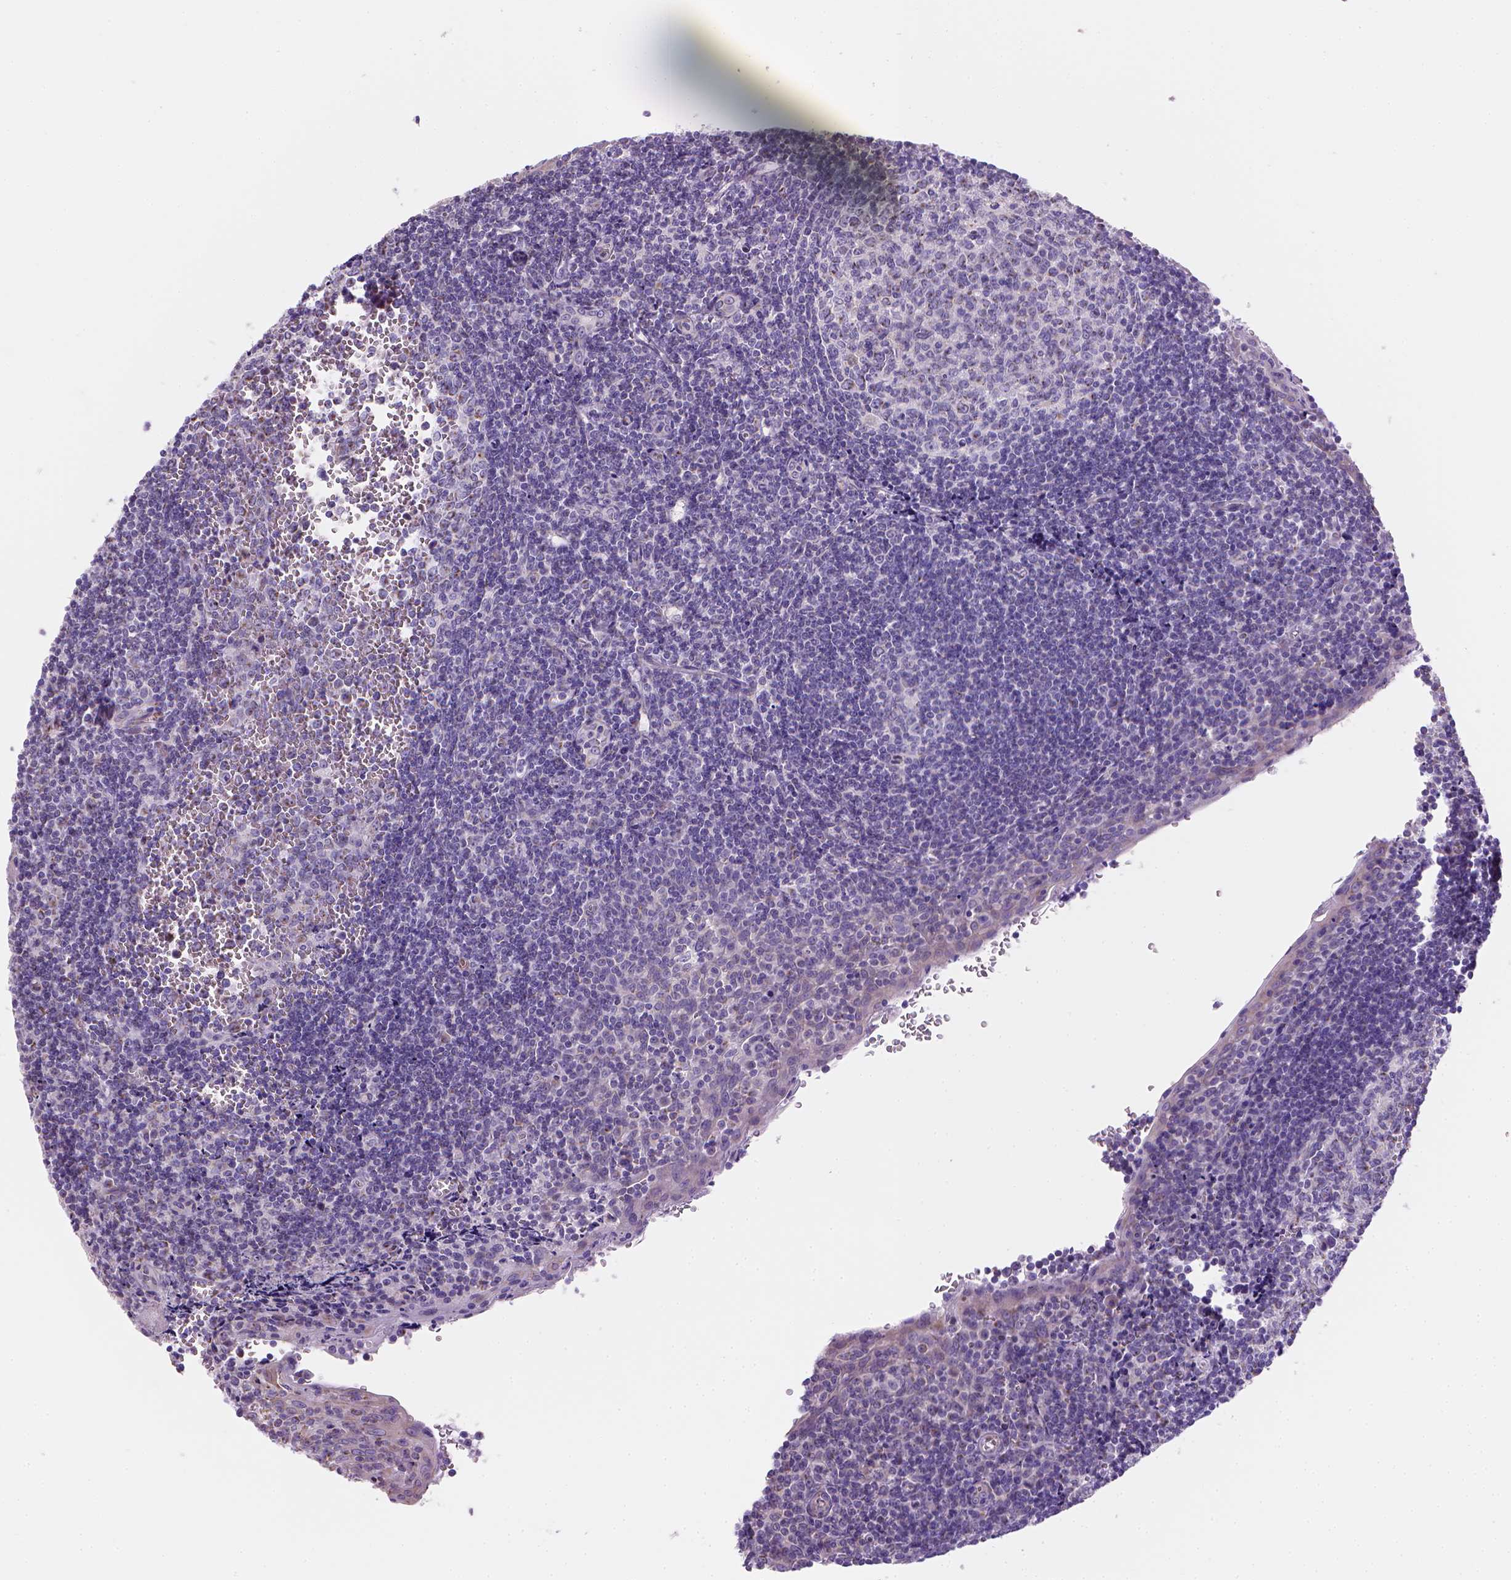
{"staining": {"intensity": "negative", "quantity": "none", "location": "none"}, "tissue": "tonsil", "cell_type": "Germinal center cells", "image_type": "normal", "snomed": [{"axis": "morphology", "description": "Normal tissue, NOS"}, {"axis": "morphology", "description": "Inflammation, NOS"}, {"axis": "topography", "description": "Tonsil"}], "caption": "A photomicrograph of tonsil stained for a protein displays no brown staining in germinal center cells.", "gene": "CES2", "patient": {"sex": "female", "age": 31}}